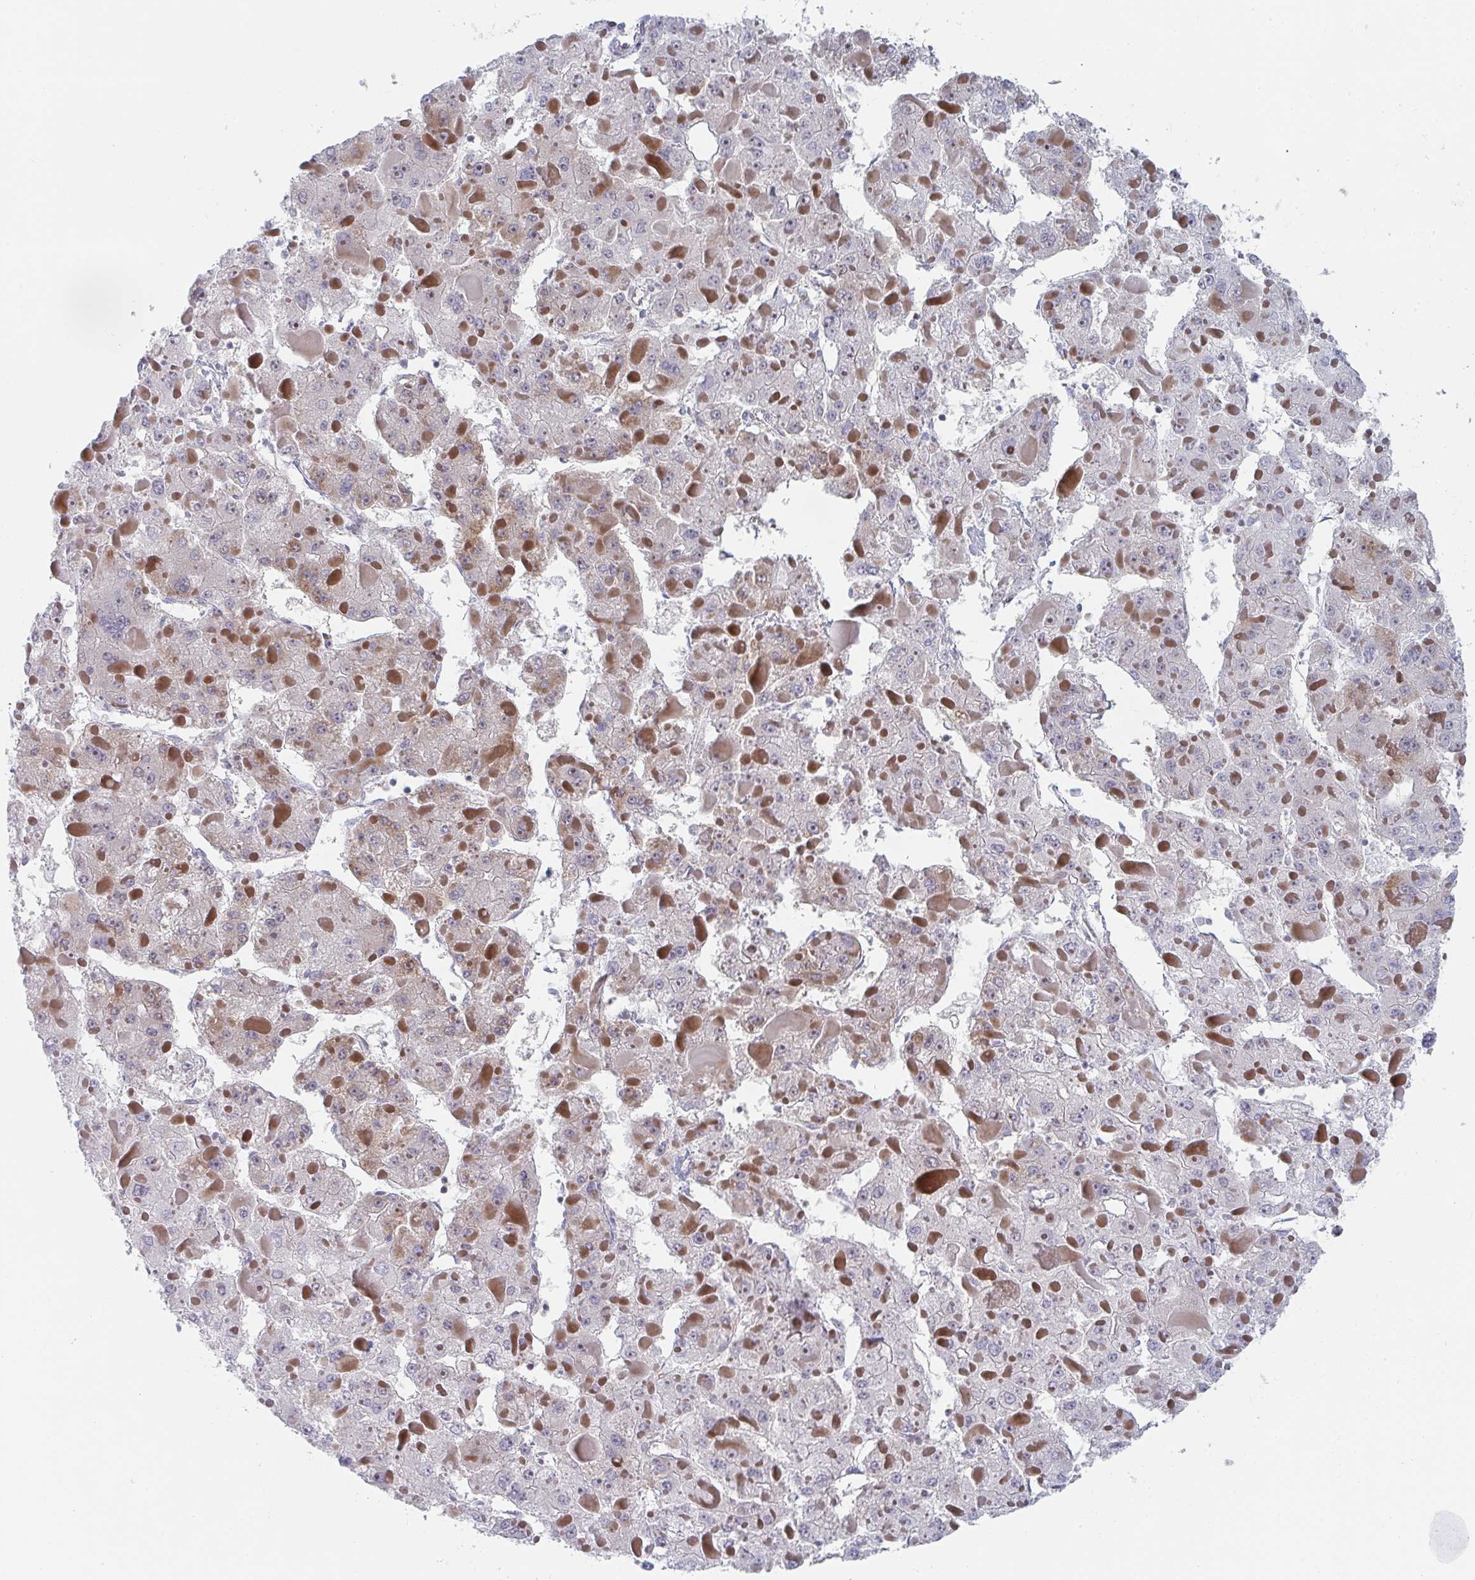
{"staining": {"intensity": "negative", "quantity": "none", "location": "none"}, "tissue": "liver cancer", "cell_type": "Tumor cells", "image_type": "cancer", "snomed": [{"axis": "morphology", "description": "Carcinoma, Hepatocellular, NOS"}, {"axis": "topography", "description": "Liver"}], "caption": "Immunohistochemical staining of human hepatocellular carcinoma (liver) exhibits no significant positivity in tumor cells. (DAB immunohistochemistry, high magnification).", "gene": "PRKCH", "patient": {"sex": "female", "age": 73}}